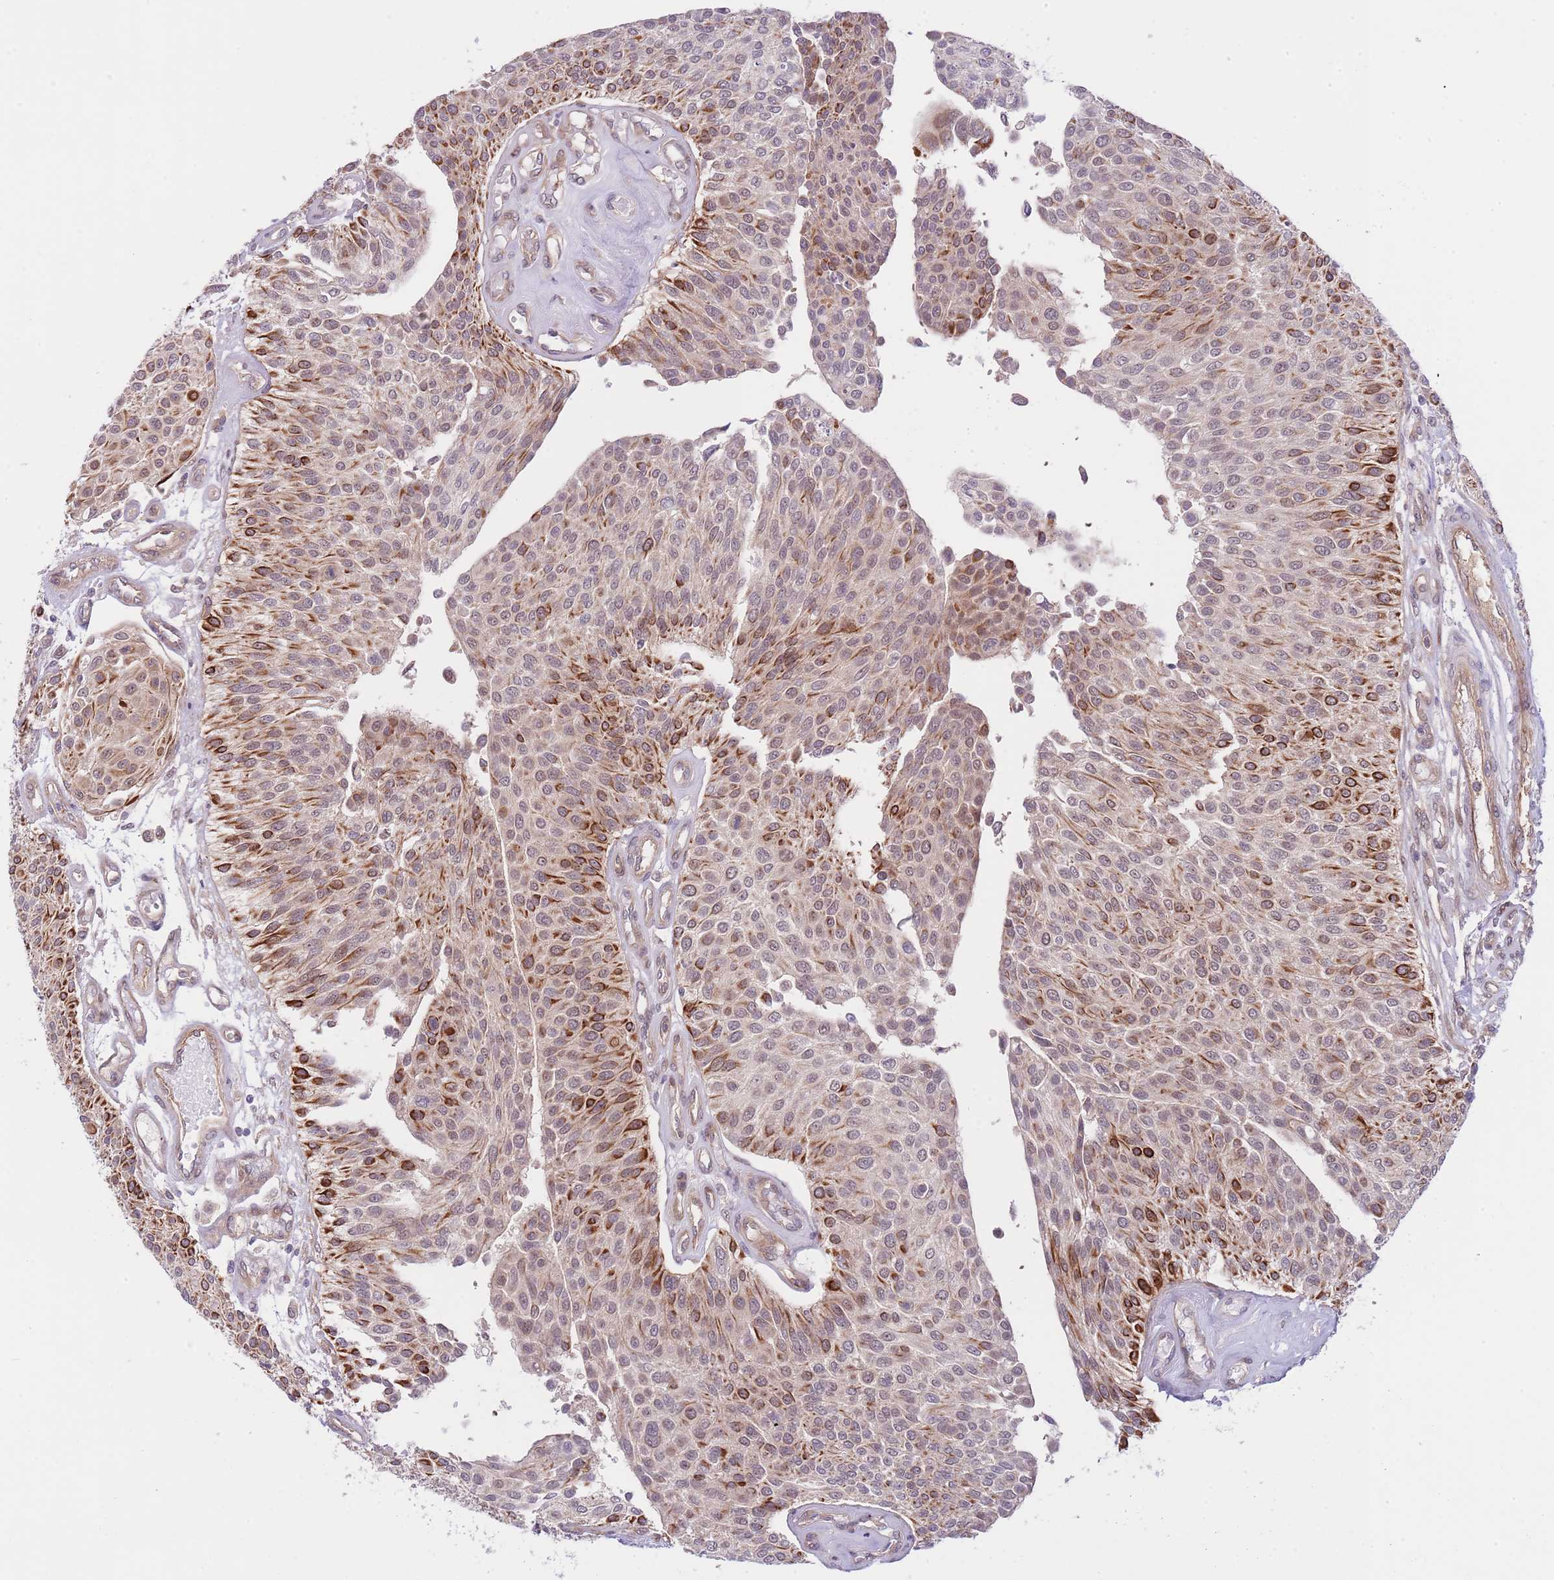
{"staining": {"intensity": "strong", "quantity": "25%-75%", "location": "cytoplasmic/membranous"}, "tissue": "urothelial cancer", "cell_type": "Tumor cells", "image_type": "cancer", "snomed": [{"axis": "morphology", "description": "Urothelial carcinoma, NOS"}, {"axis": "topography", "description": "Urinary bladder"}], "caption": "IHC histopathology image of neoplastic tissue: human urothelial cancer stained using immunohistochemistry (IHC) shows high levels of strong protein expression localized specifically in the cytoplasmic/membranous of tumor cells, appearing as a cytoplasmic/membranous brown color.", "gene": "PRR16", "patient": {"sex": "male", "age": 55}}